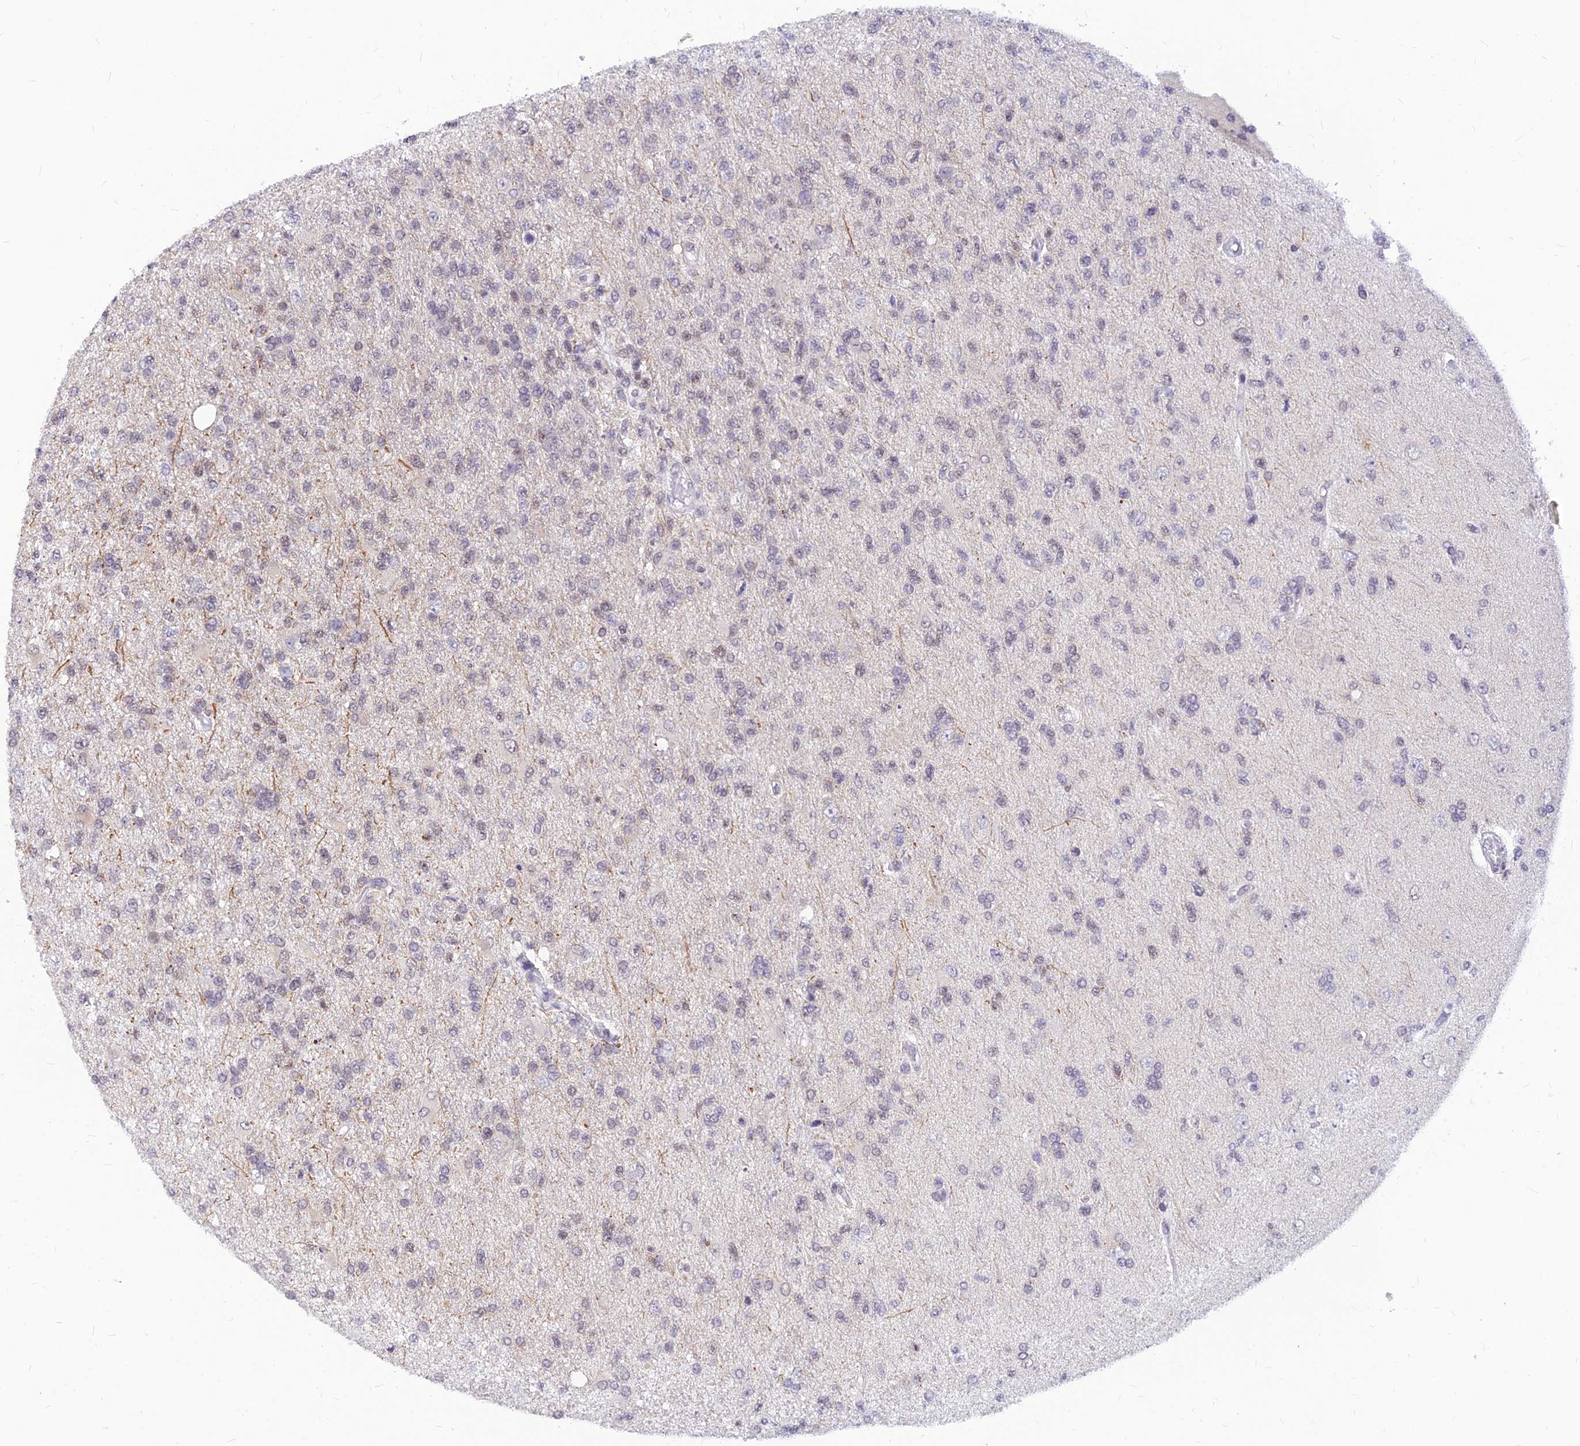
{"staining": {"intensity": "negative", "quantity": "none", "location": "none"}, "tissue": "glioma", "cell_type": "Tumor cells", "image_type": "cancer", "snomed": [{"axis": "morphology", "description": "Glioma, malignant, High grade"}, {"axis": "topography", "description": "Brain"}], "caption": "This is a micrograph of IHC staining of malignant glioma (high-grade), which shows no staining in tumor cells.", "gene": "KCTD13", "patient": {"sex": "male", "age": 56}}